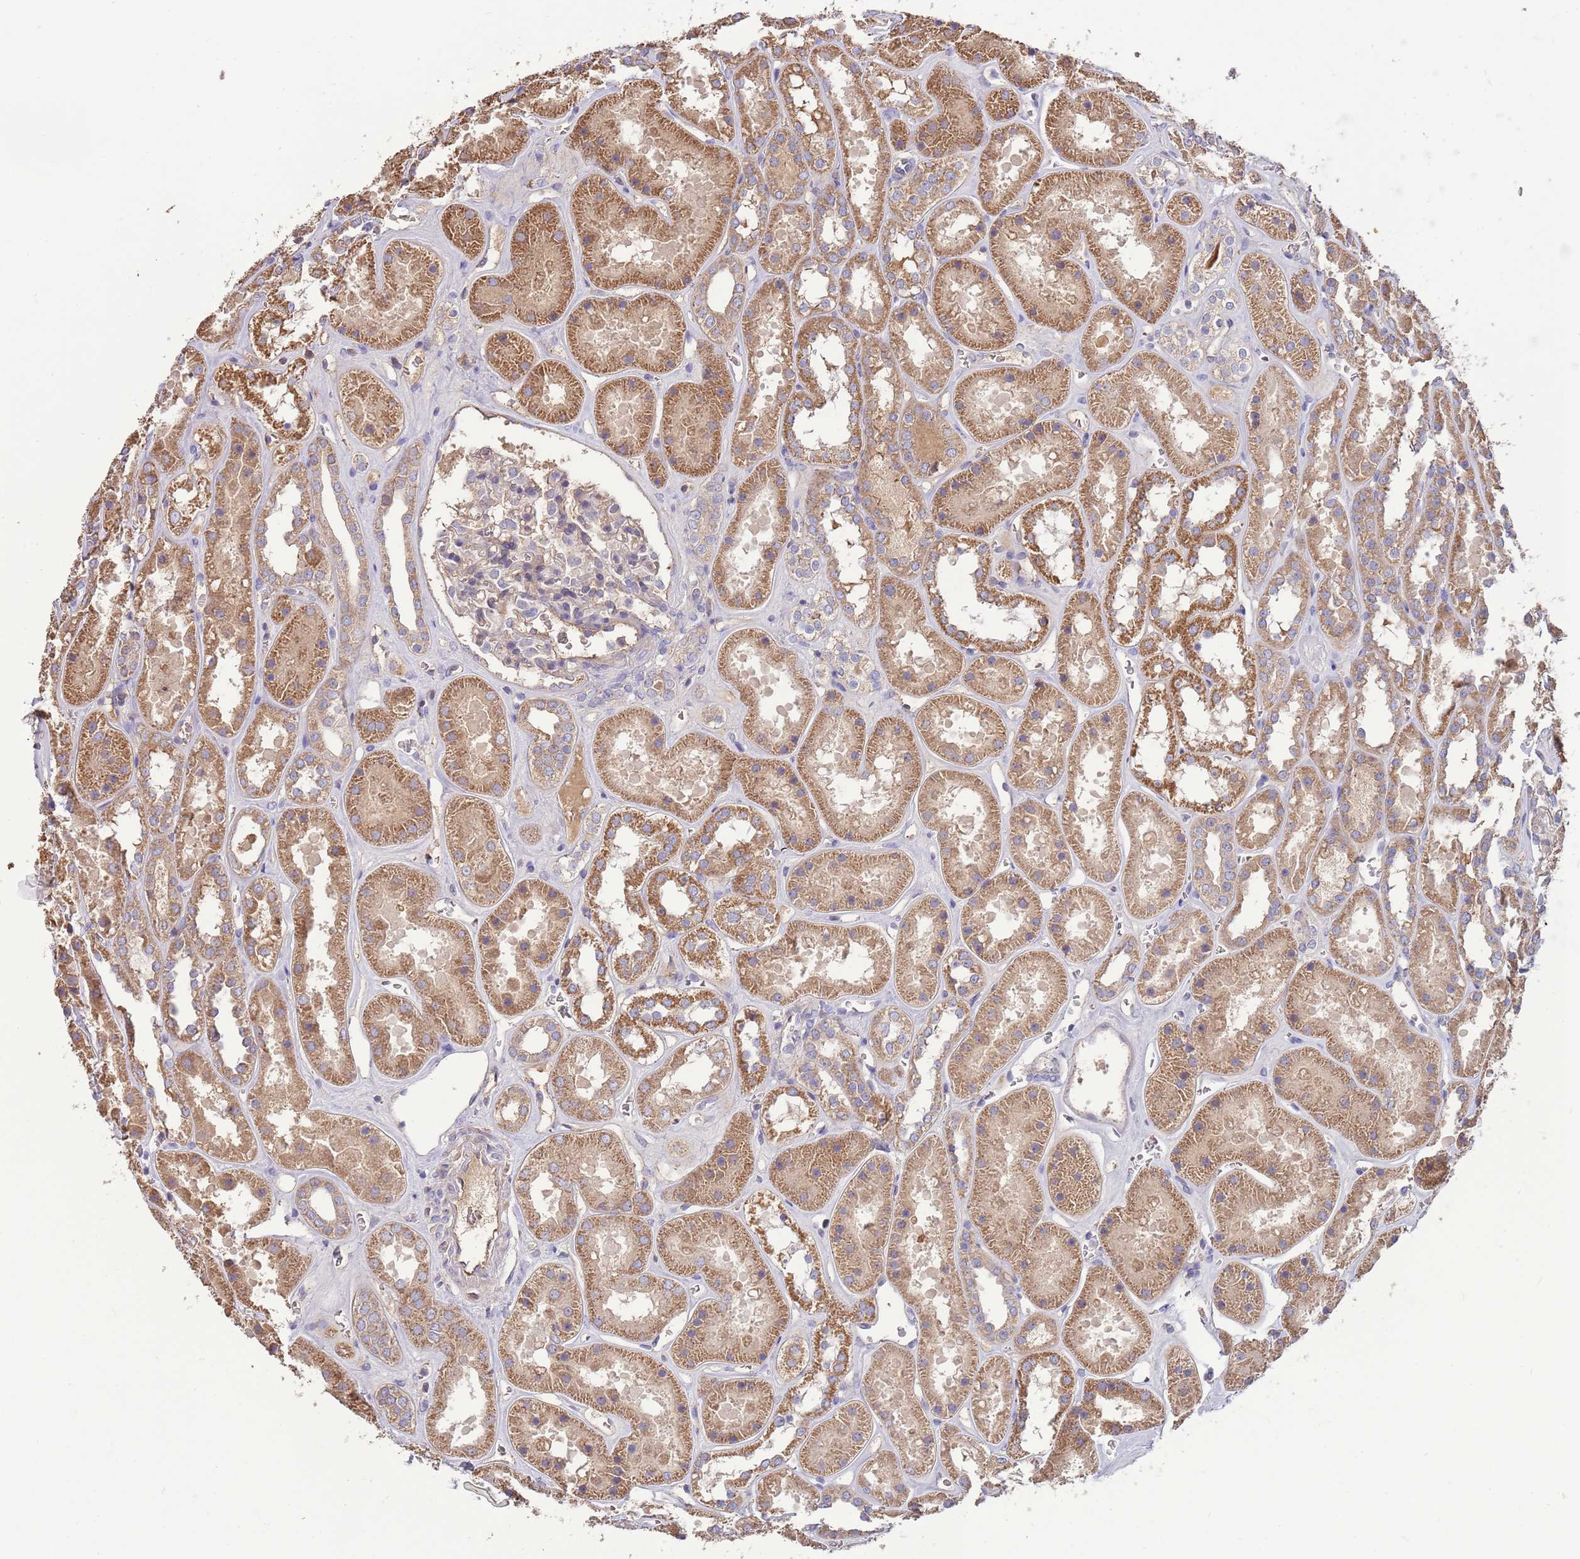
{"staining": {"intensity": "negative", "quantity": "none", "location": "none"}, "tissue": "kidney", "cell_type": "Cells in glomeruli", "image_type": "normal", "snomed": [{"axis": "morphology", "description": "Normal tissue, NOS"}, {"axis": "topography", "description": "Kidney"}], "caption": "This is a micrograph of immunohistochemistry (IHC) staining of unremarkable kidney, which shows no positivity in cells in glomeruli. (Stains: DAB immunohistochemistry with hematoxylin counter stain, Microscopy: brightfield microscopy at high magnification).", "gene": "TRMO", "patient": {"sex": "female", "age": 41}}